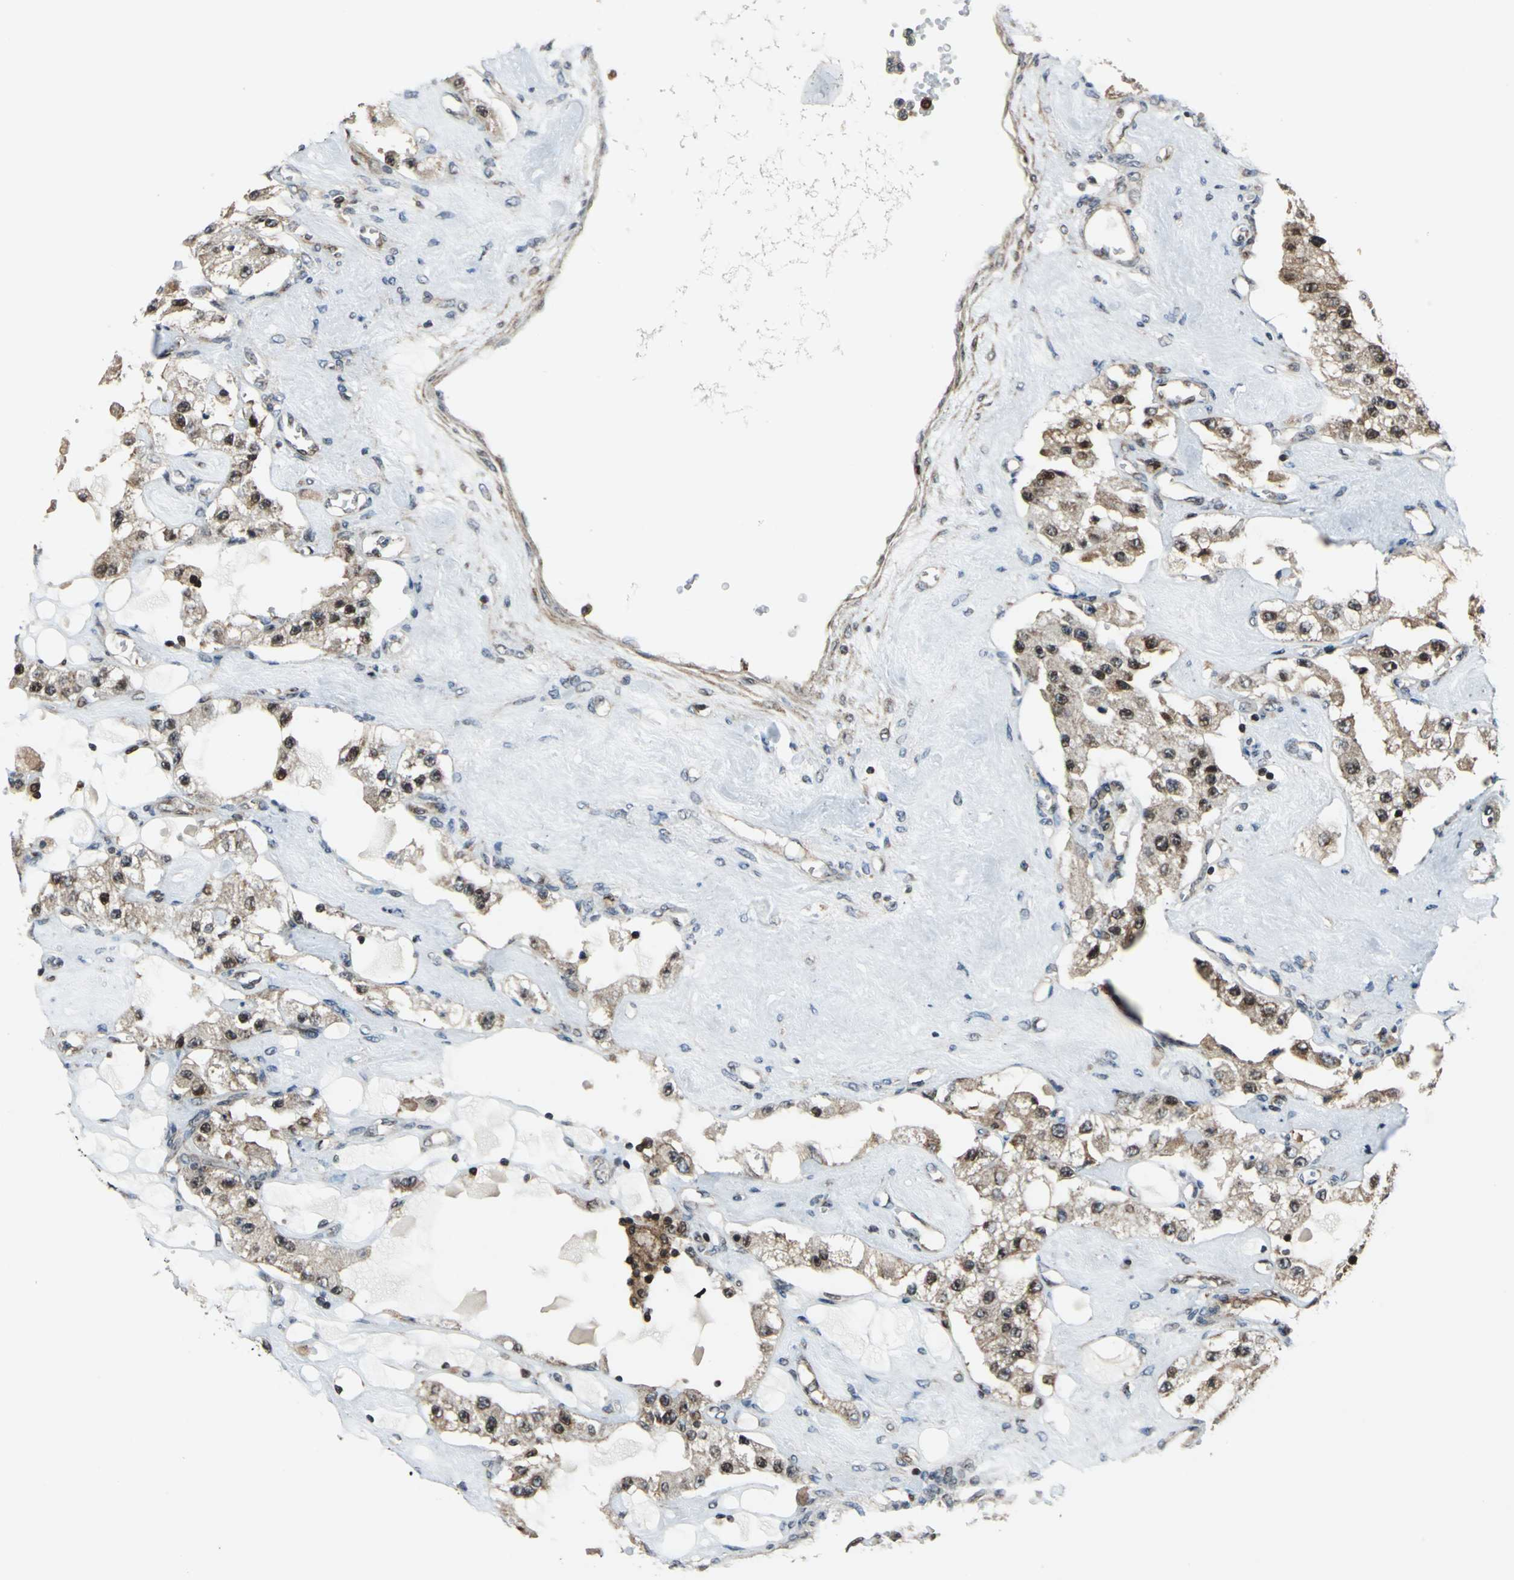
{"staining": {"intensity": "moderate", "quantity": "25%-75%", "location": "cytoplasmic/membranous,nuclear"}, "tissue": "carcinoid", "cell_type": "Tumor cells", "image_type": "cancer", "snomed": [{"axis": "morphology", "description": "Carcinoid, malignant, NOS"}, {"axis": "topography", "description": "Pancreas"}], "caption": "Moderate cytoplasmic/membranous and nuclear positivity is appreciated in approximately 25%-75% of tumor cells in malignant carcinoid.", "gene": "AATF", "patient": {"sex": "male", "age": 41}}